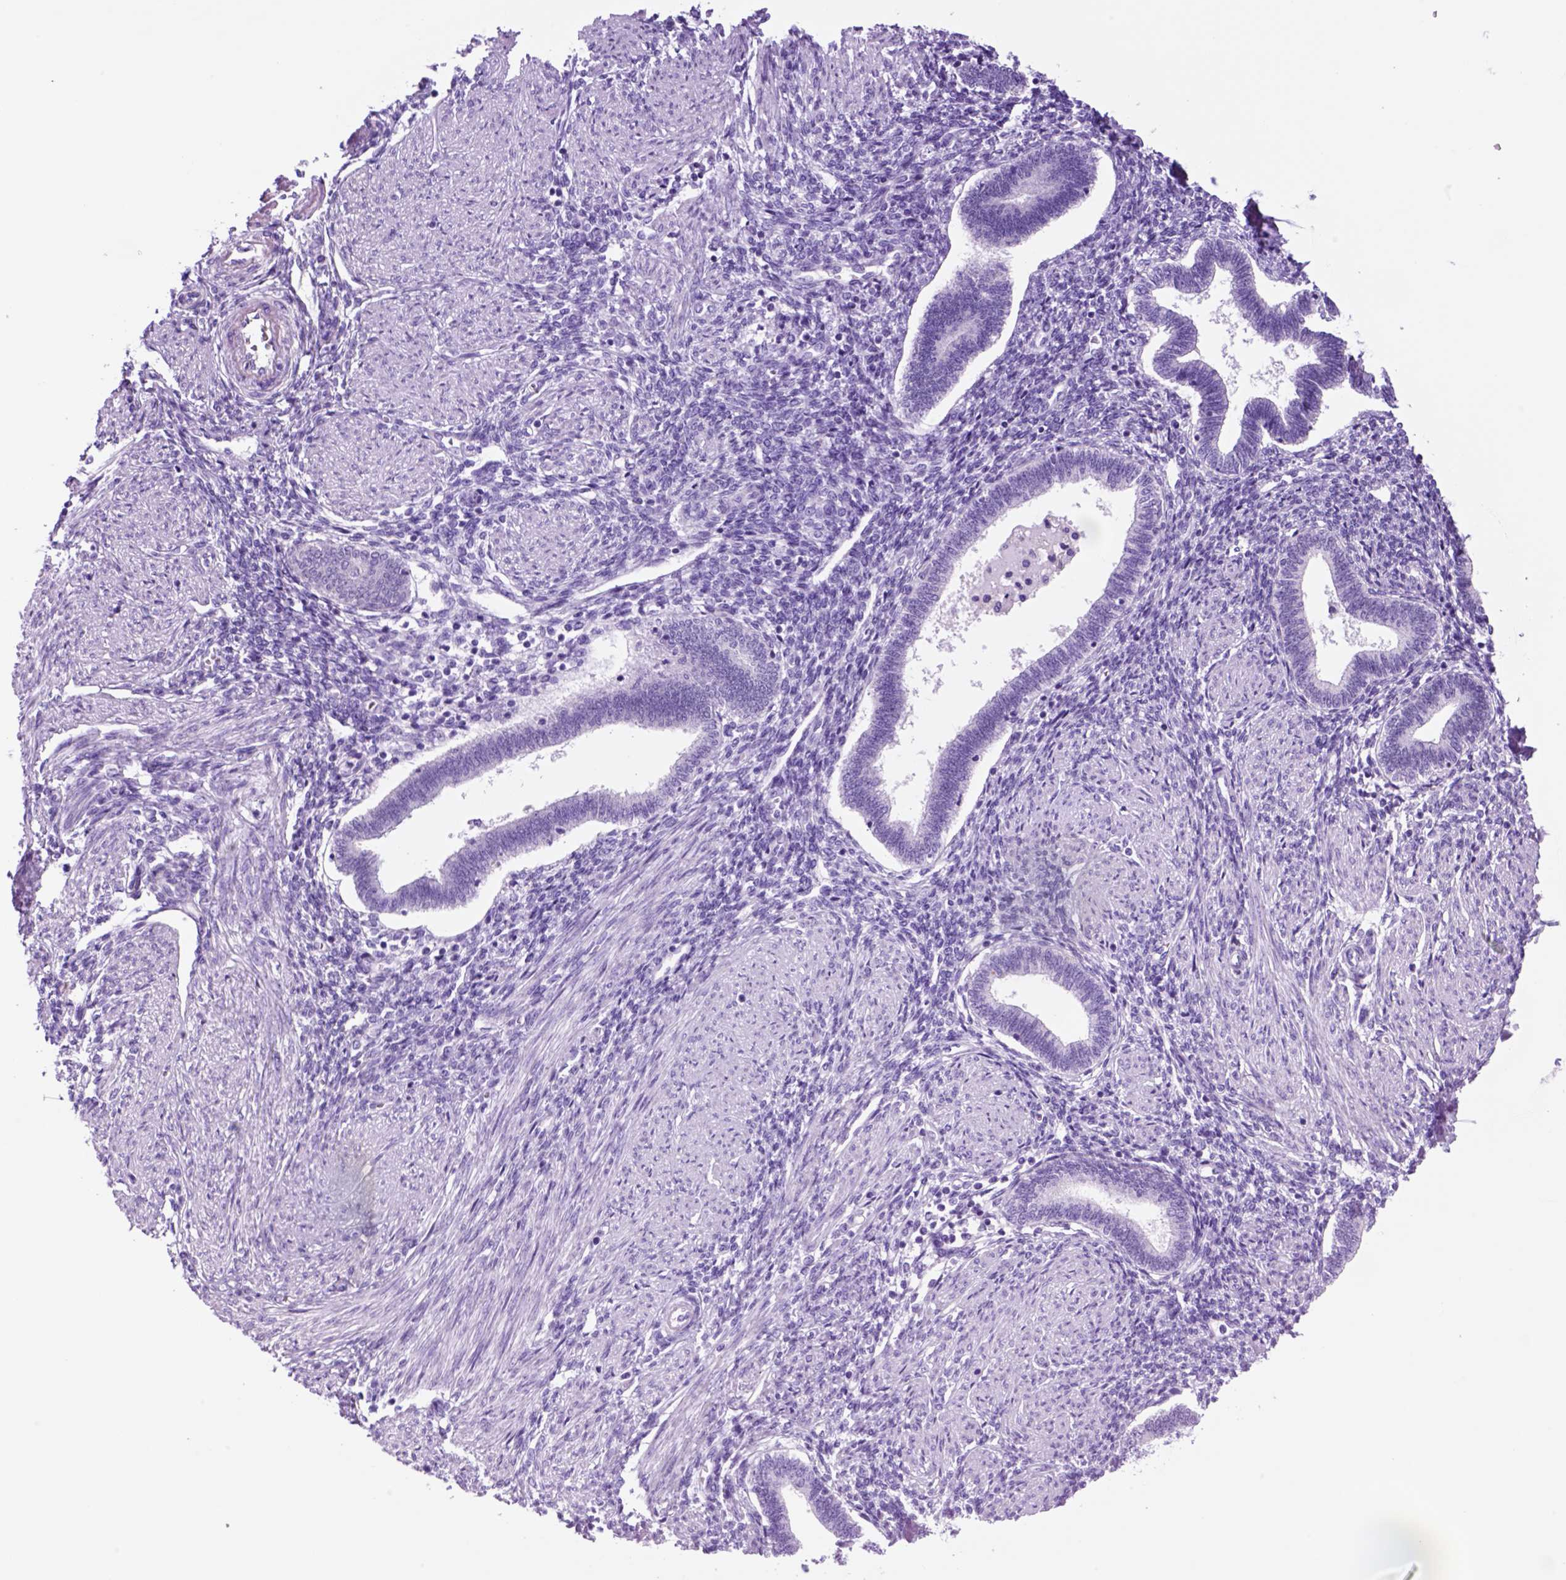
{"staining": {"intensity": "negative", "quantity": "none", "location": "none"}, "tissue": "endometrium", "cell_type": "Cells in endometrial stroma", "image_type": "normal", "snomed": [{"axis": "morphology", "description": "Normal tissue, NOS"}, {"axis": "topography", "description": "Endometrium"}], "caption": "The immunohistochemistry (IHC) micrograph has no significant expression in cells in endometrial stroma of endometrium.", "gene": "HHIPL2", "patient": {"sex": "female", "age": 42}}